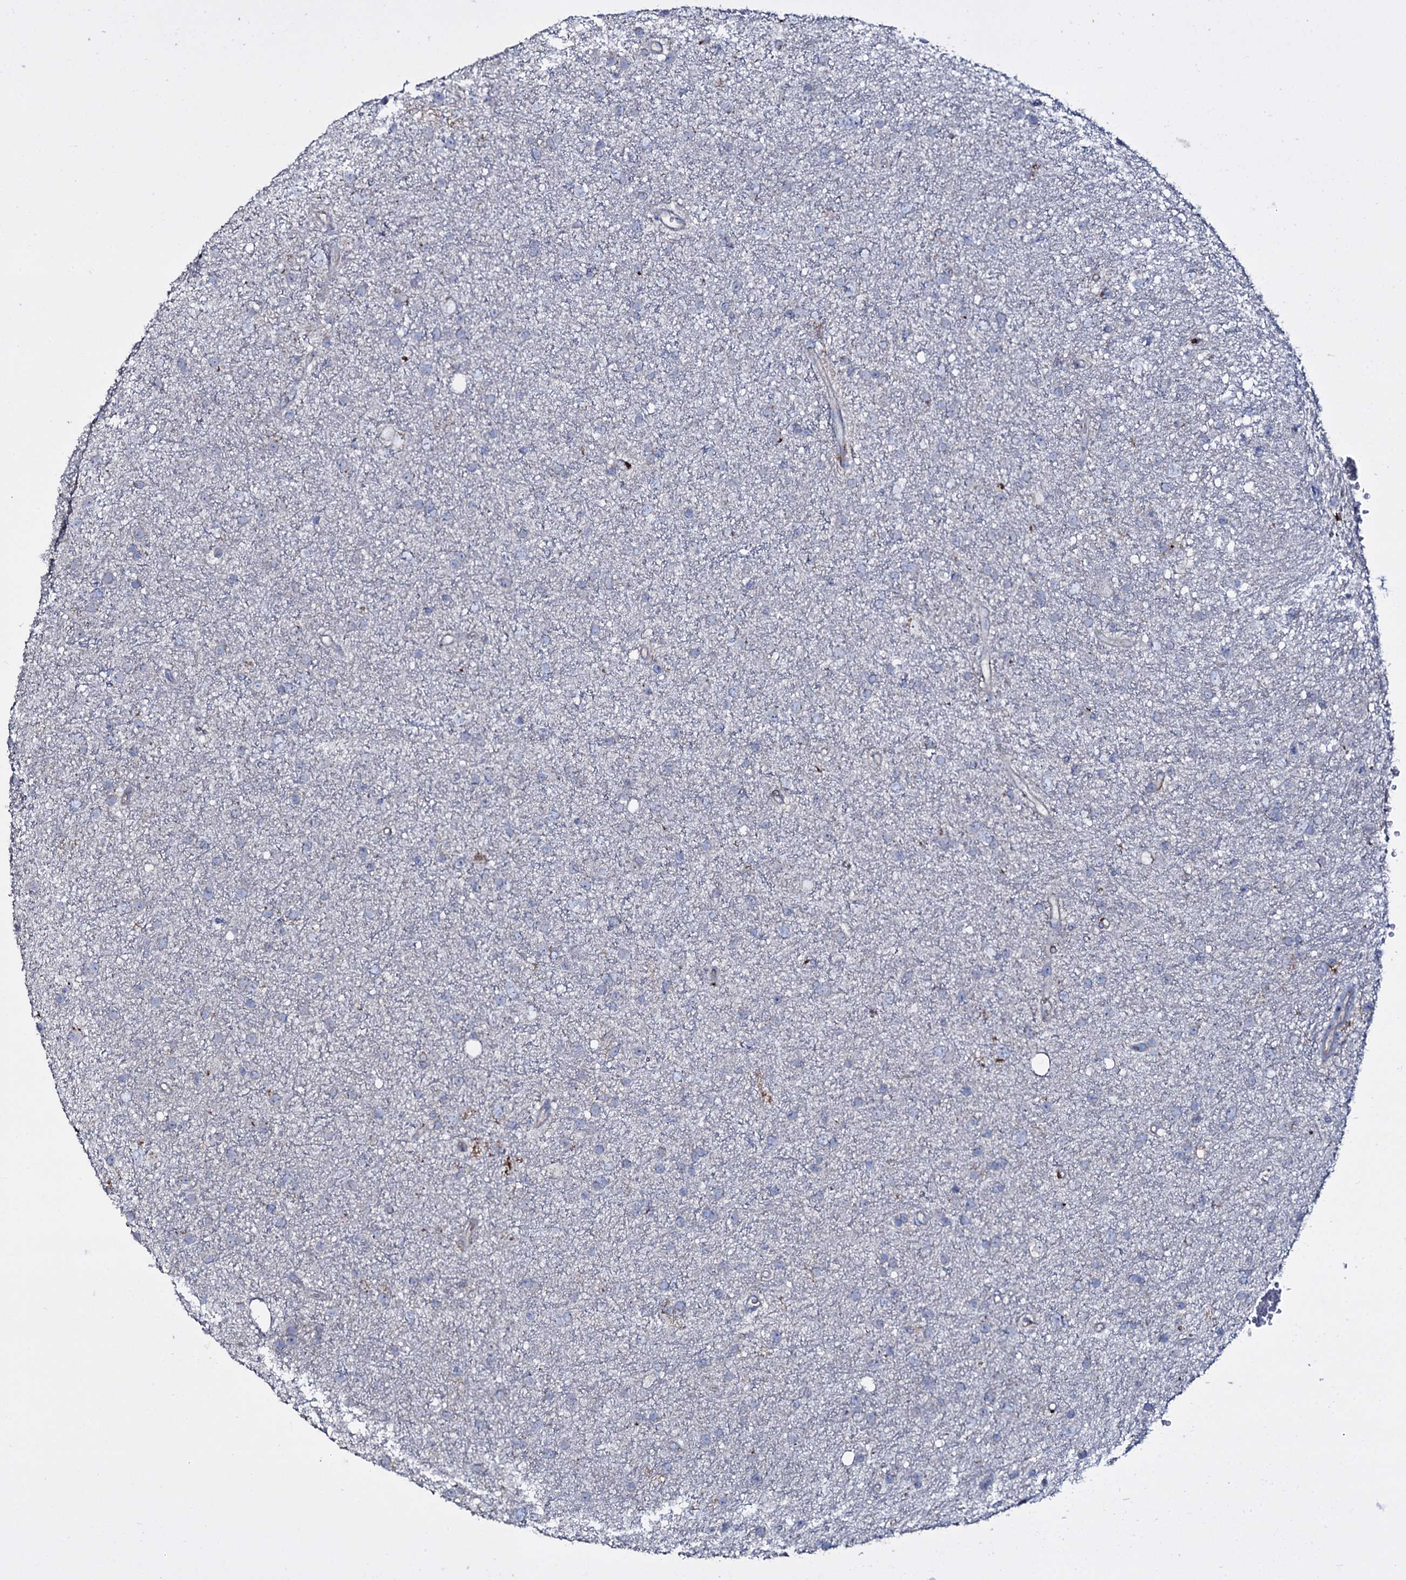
{"staining": {"intensity": "negative", "quantity": "none", "location": "none"}, "tissue": "glioma", "cell_type": "Tumor cells", "image_type": "cancer", "snomed": [{"axis": "morphology", "description": "Glioma, malignant, Low grade"}, {"axis": "topography", "description": "Cerebral cortex"}], "caption": "Immunohistochemical staining of human glioma reveals no significant expression in tumor cells.", "gene": "OSBPL2", "patient": {"sex": "female", "age": 39}}